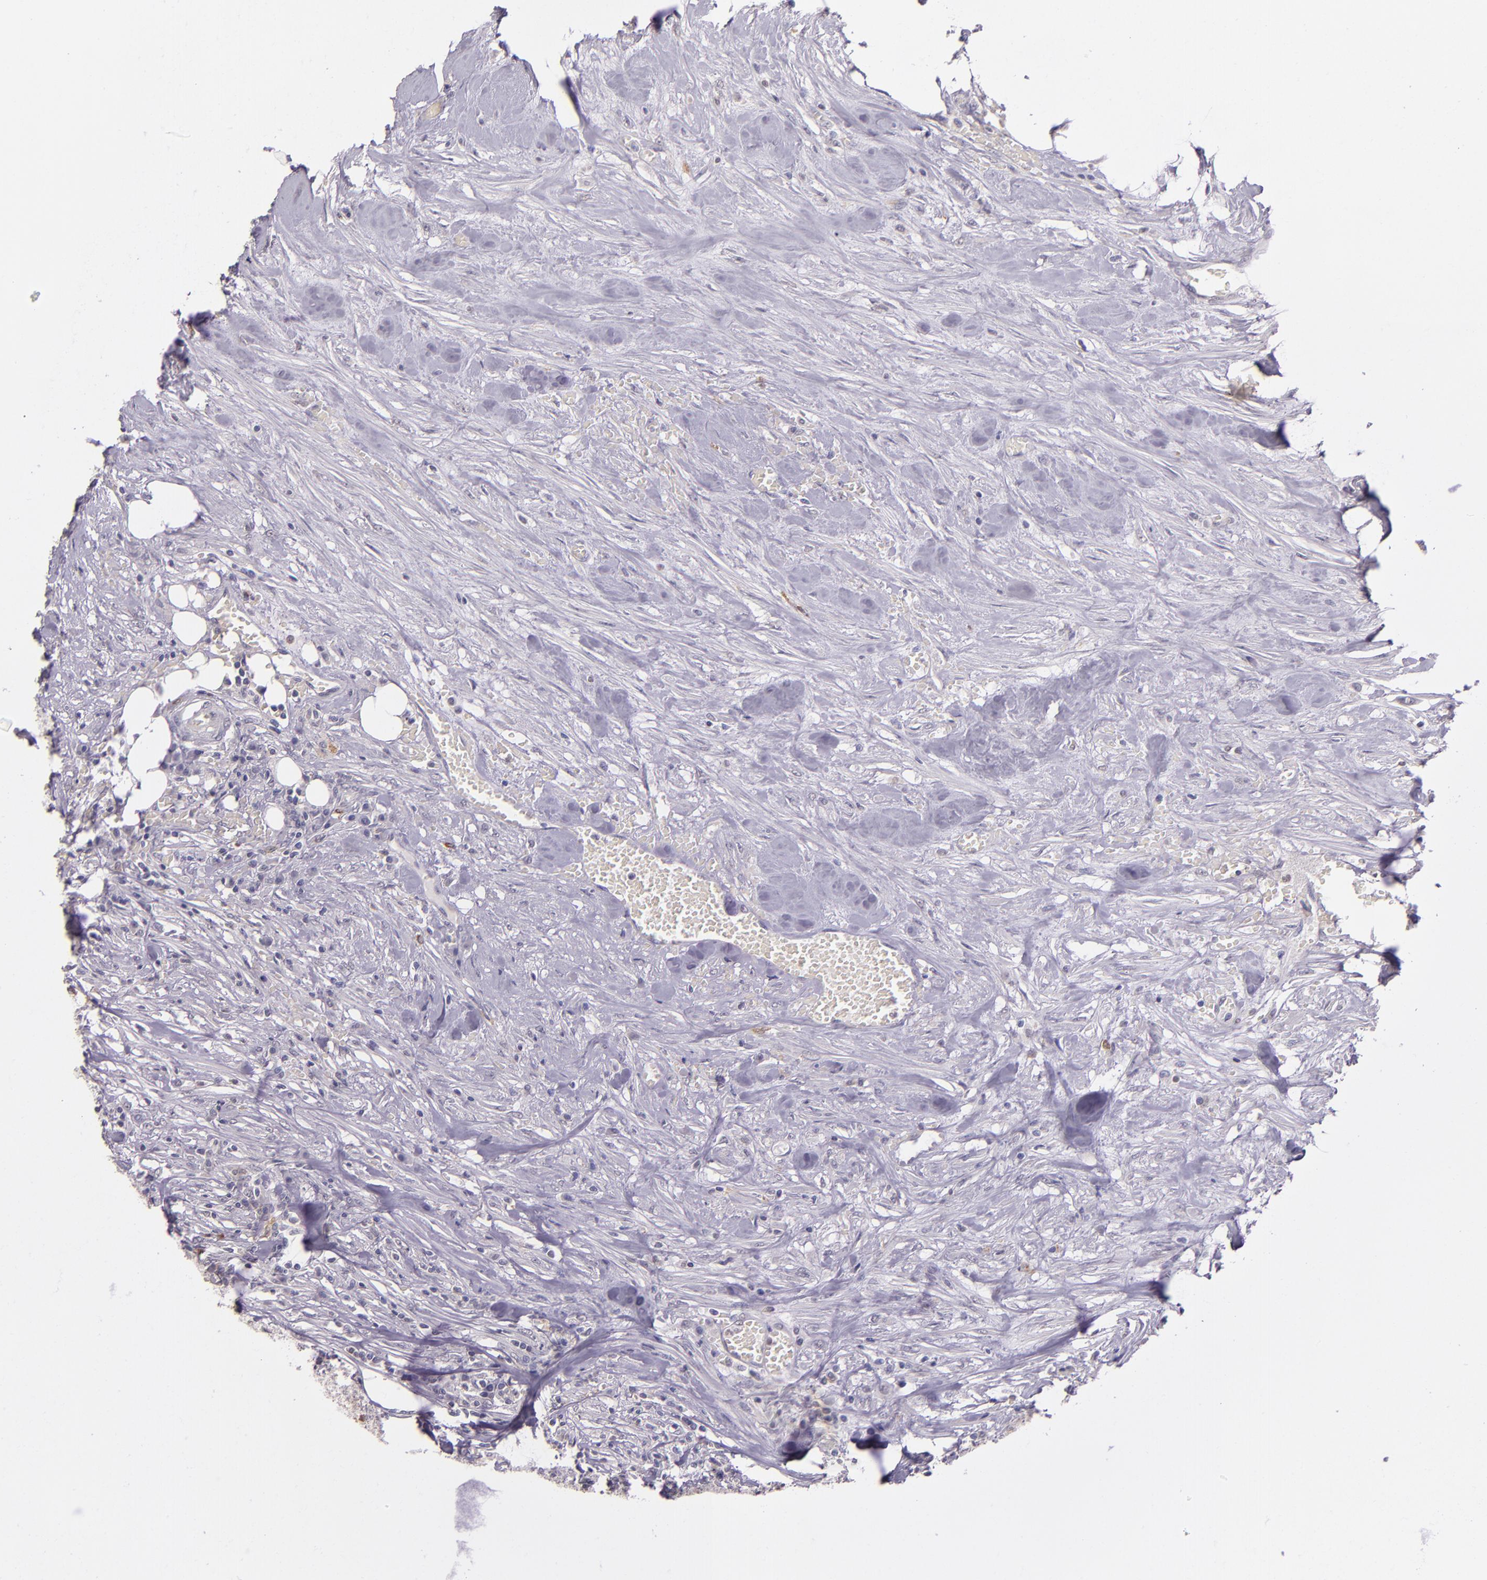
{"staining": {"intensity": "negative", "quantity": "none", "location": "none"}, "tissue": "urothelial cancer", "cell_type": "Tumor cells", "image_type": "cancer", "snomed": [{"axis": "morphology", "description": "Urothelial carcinoma, High grade"}, {"axis": "topography", "description": "Urinary bladder"}], "caption": "Micrograph shows no protein expression in tumor cells of high-grade urothelial carcinoma tissue.", "gene": "RTN1", "patient": {"sex": "male", "age": 74}}